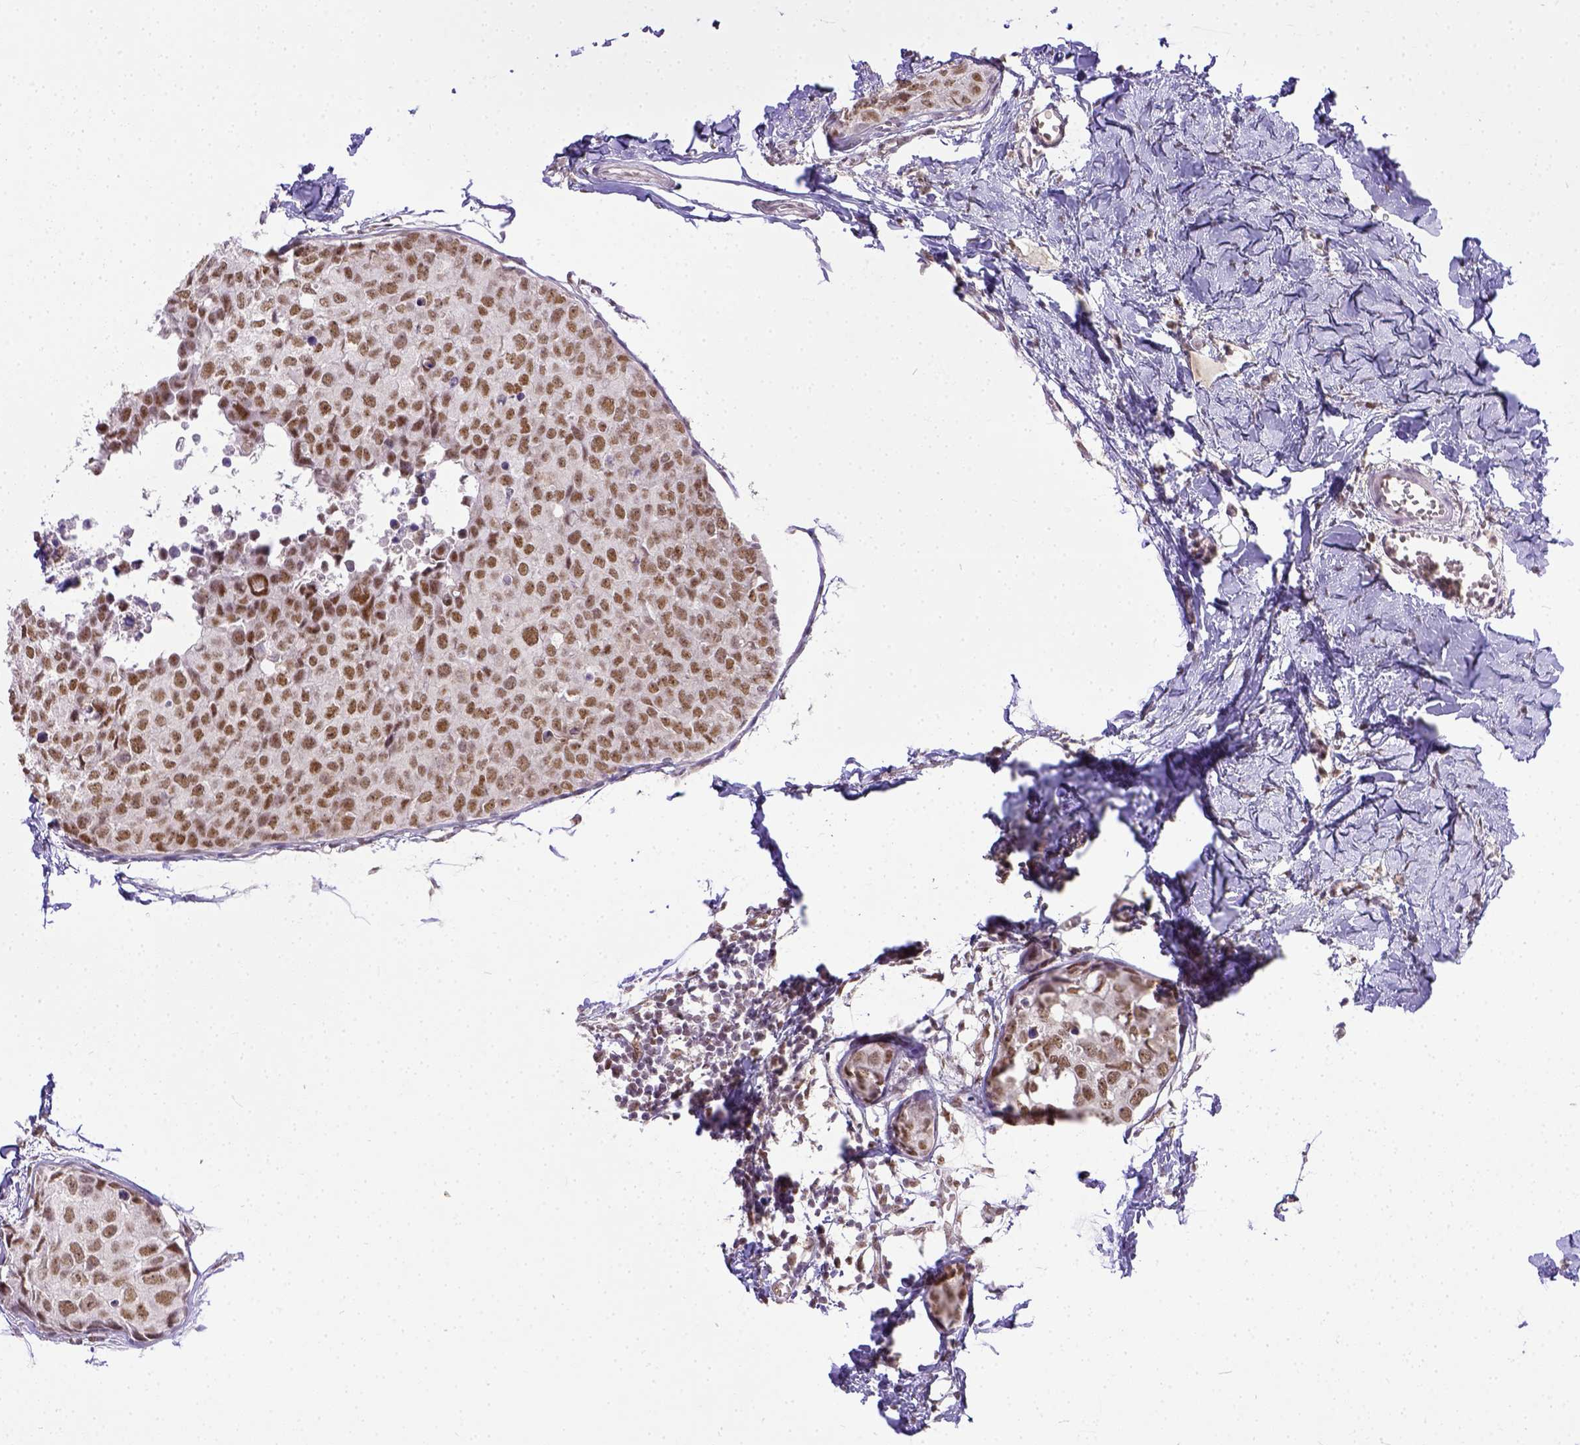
{"staining": {"intensity": "moderate", "quantity": ">75%", "location": "nuclear"}, "tissue": "breast cancer", "cell_type": "Tumor cells", "image_type": "cancer", "snomed": [{"axis": "morphology", "description": "Duct carcinoma"}, {"axis": "topography", "description": "Breast"}], "caption": "Immunohistochemical staining of human intraductal carcinoma (breast) shows medium levels of moderate nuclear protein staining in approximately >75% of tumor cells.", "gene": "ERCC1", "patient": {"sex": "female", "age": 38}}